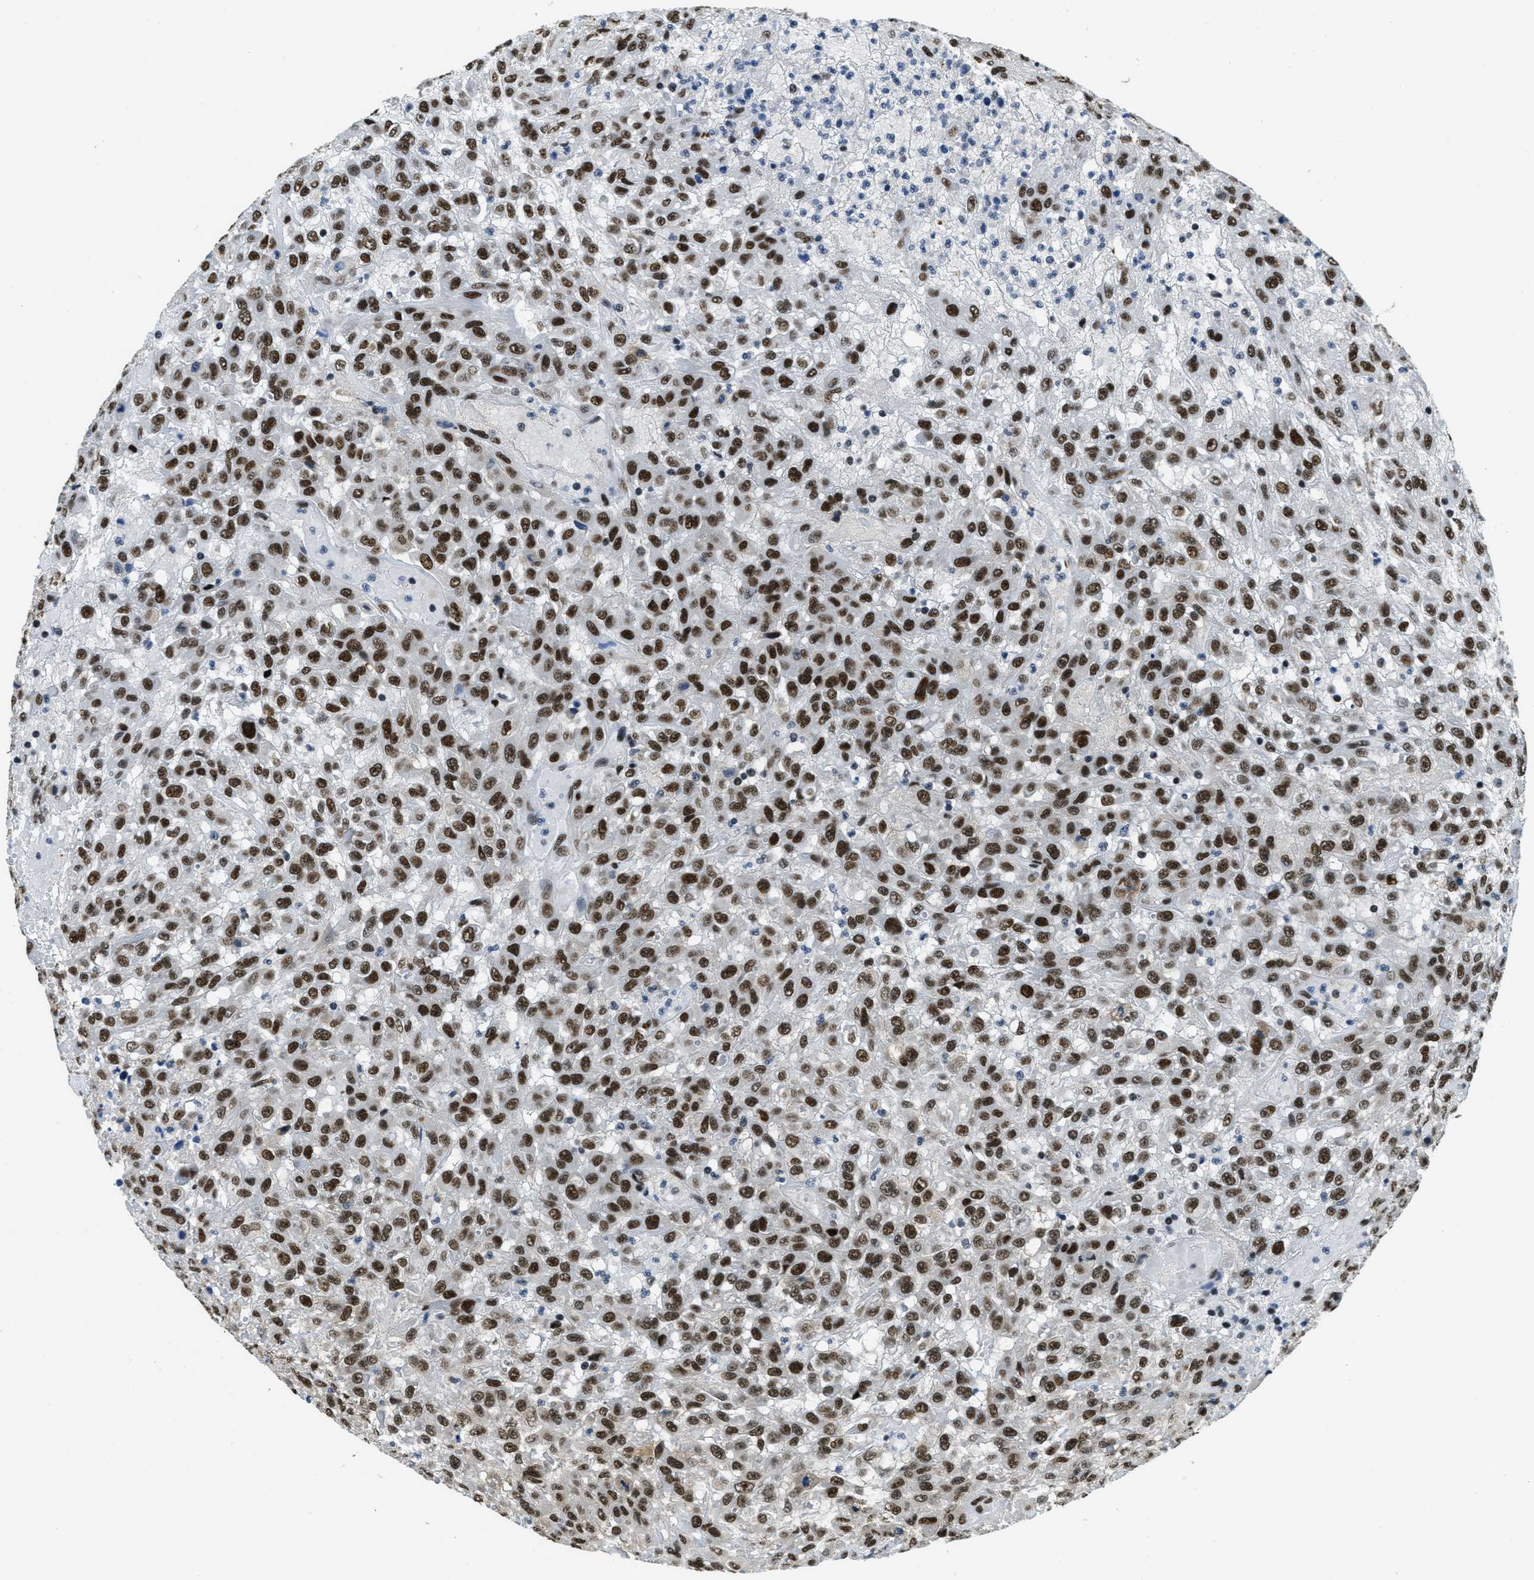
{"staining": {"intensity": "strong", "quantity": ">75%", "location": "nuclear"}, "tissue": "urothelial cancer", "cell_type": "Tumor cells", "image_type": "cancer", "snomed": [{"axis": "morphology", "description": "Urothelial carcinoma, High grade"}, {"axis": "topography", "description": "Urinary bladder"}], "caption": "A brown stain labels strong nuclear positivity of a protein in high-grade urothelial carcinoma tumor cells. (DAB (3,3'-diaminobenzidine) IHC, brown staining for protein, blue staining for nuclei).", "gene": "SSB", "patient": {"sex": "male", "age": 46}}